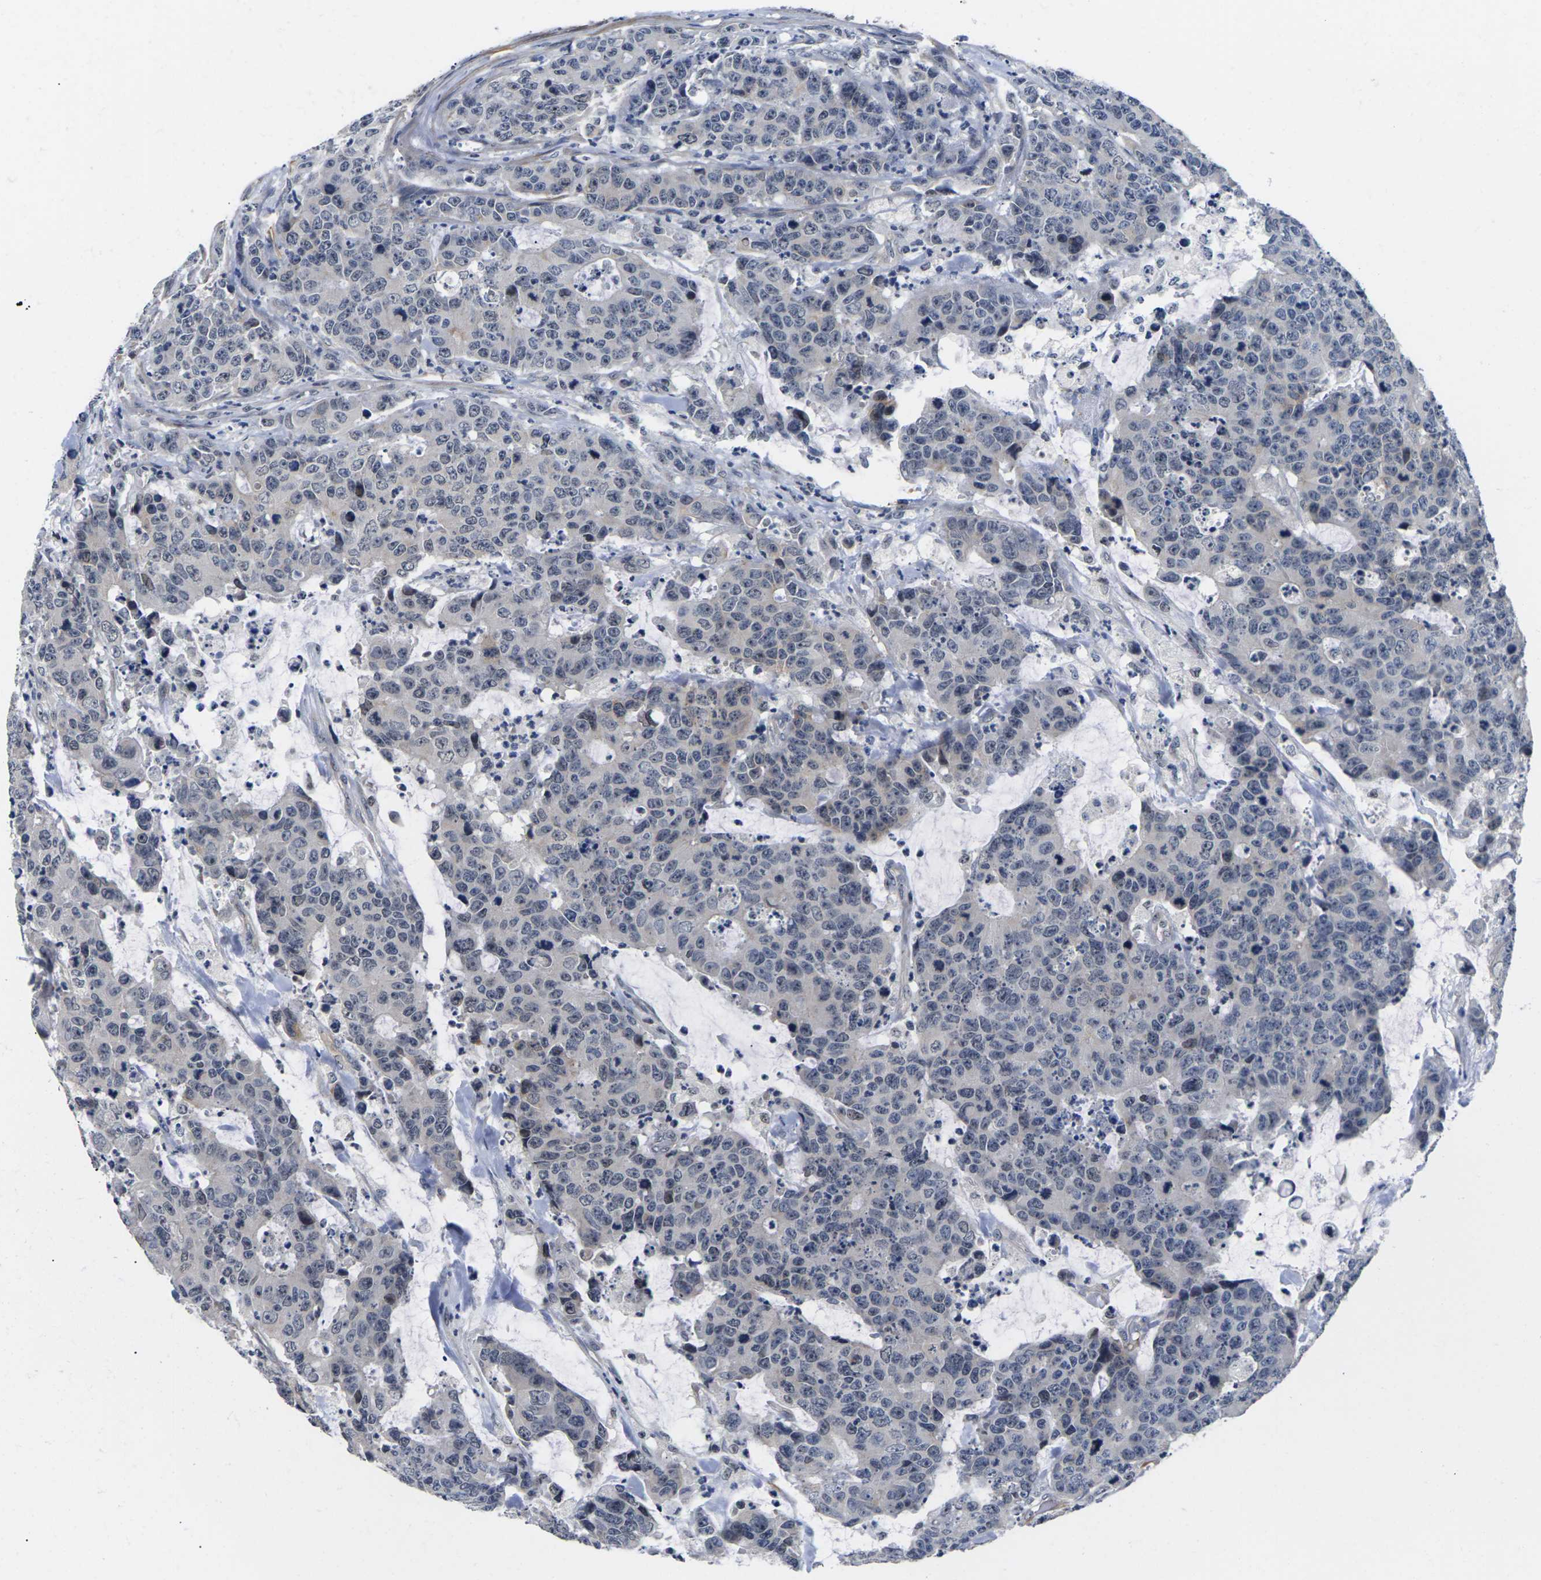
{"staining": {"intensity": "weak", "quantity": "<25%", "location": "cytoplasmic/membranous"}, "tissue": "colorectal cancer", "cell_type": "Tumor cells", "image_type": "cancer", "snomed": [{"axis": "morphology", "description": "Adenocarcinoma, NOS"}, {"axis": "topography", "description": "Colon"}], "caption": "A high-resolution photomicrograph shows IHC staining of adenocarcinoma (colorectal), which displays no significant staining in tumor cells.", "gene": "ST6GAL2", "patient": {"sex": "female", "age": 86}}